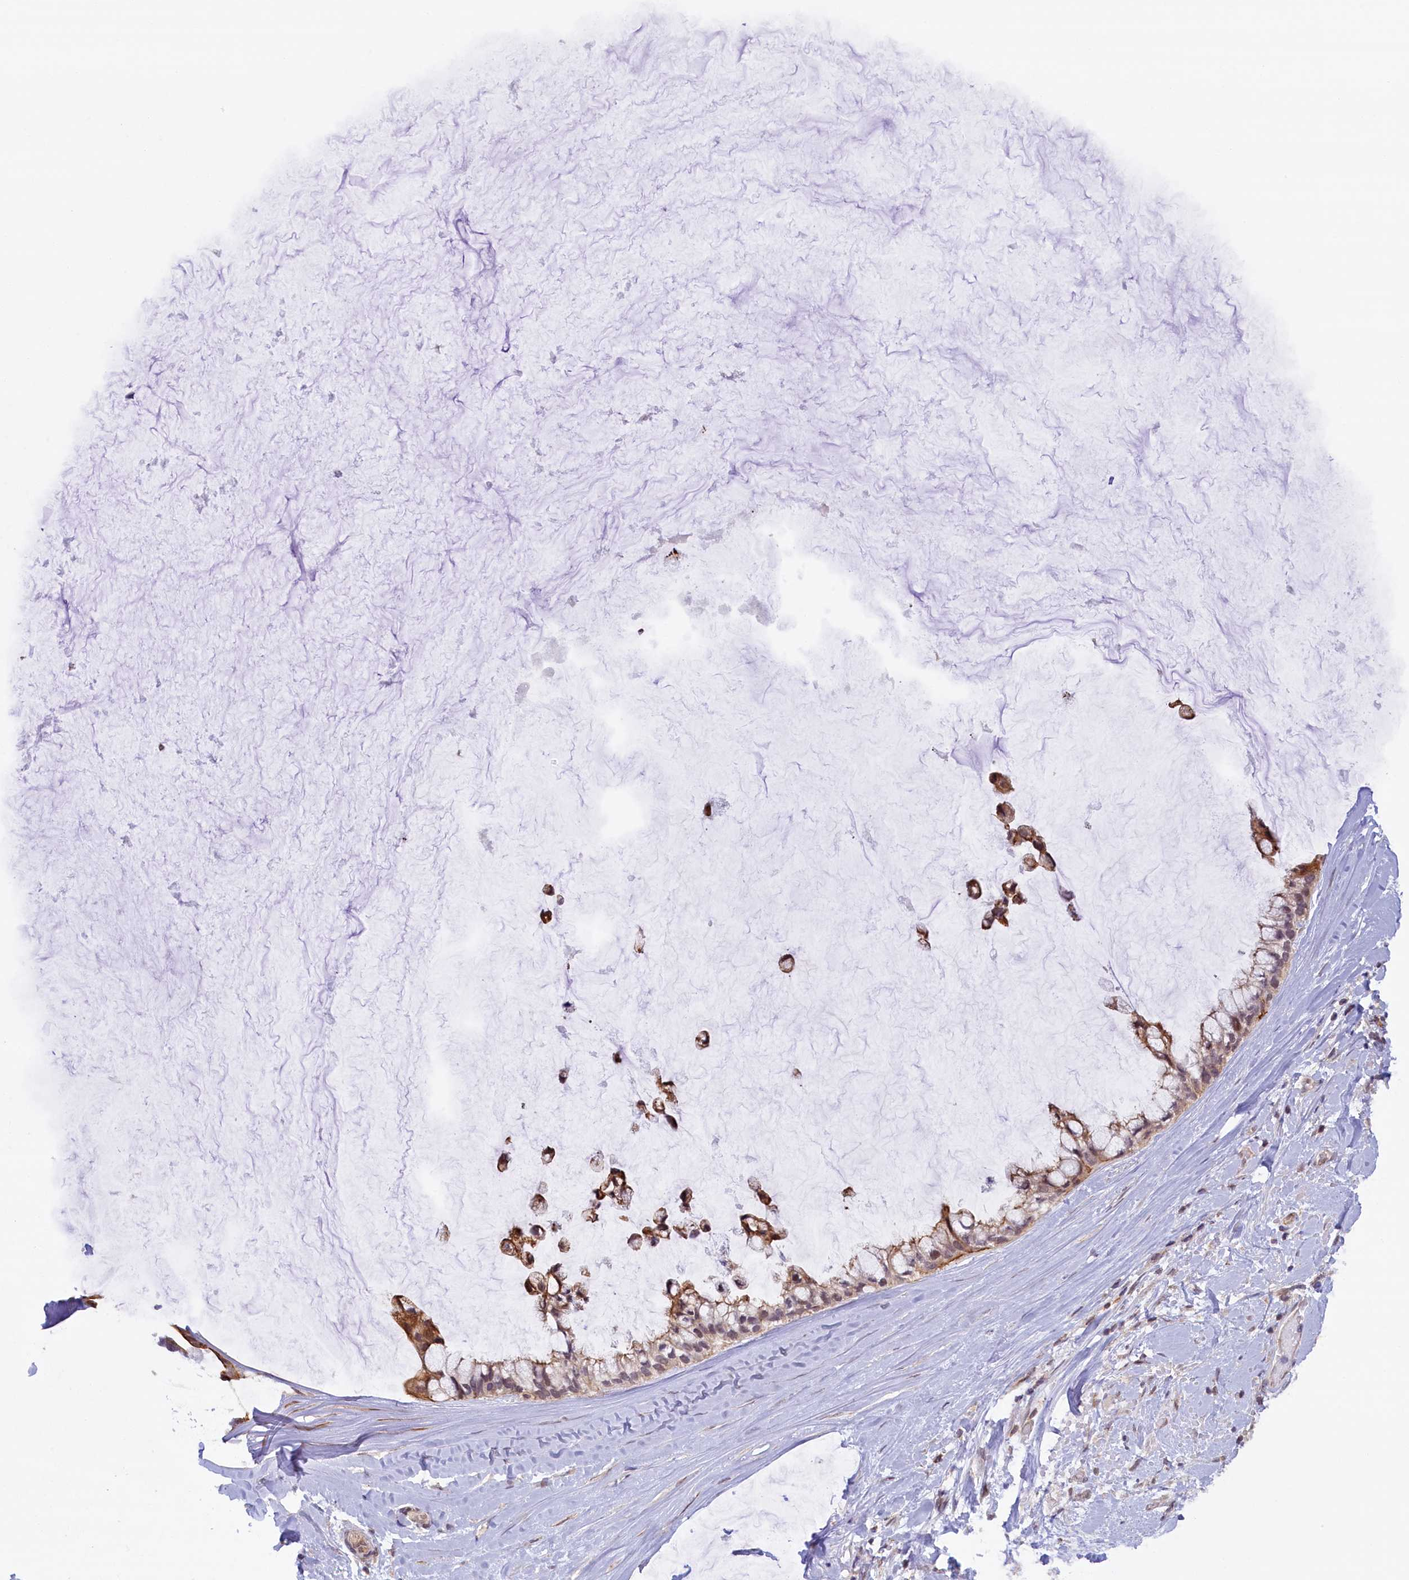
{"staining": {"intensity": "moderate", "quantity": ">75%", "location": "cytoplasmic/membranous"}, "tissue": "ovarian cancer", "cell_type": "Tumor cells", "image_type": "cancer", "snomed": [{"axis": "morphology", "description": "Cystadenocarcinoma, mucinous, NOS"}, {"axis": "topography", "description": "Ovary"}], "caption": "The micrograph reveals staining of ovarian cancer (mucinous cystadenocarcinoma), revealing moderate cytoplasmic/membranous protein staining (brown color) within tumor cells. (brown staining indicates protein expression, while blue staining denotes nuclei).", "gene": "FCHO1", "patient": {"sex": "female", "age": 39}}